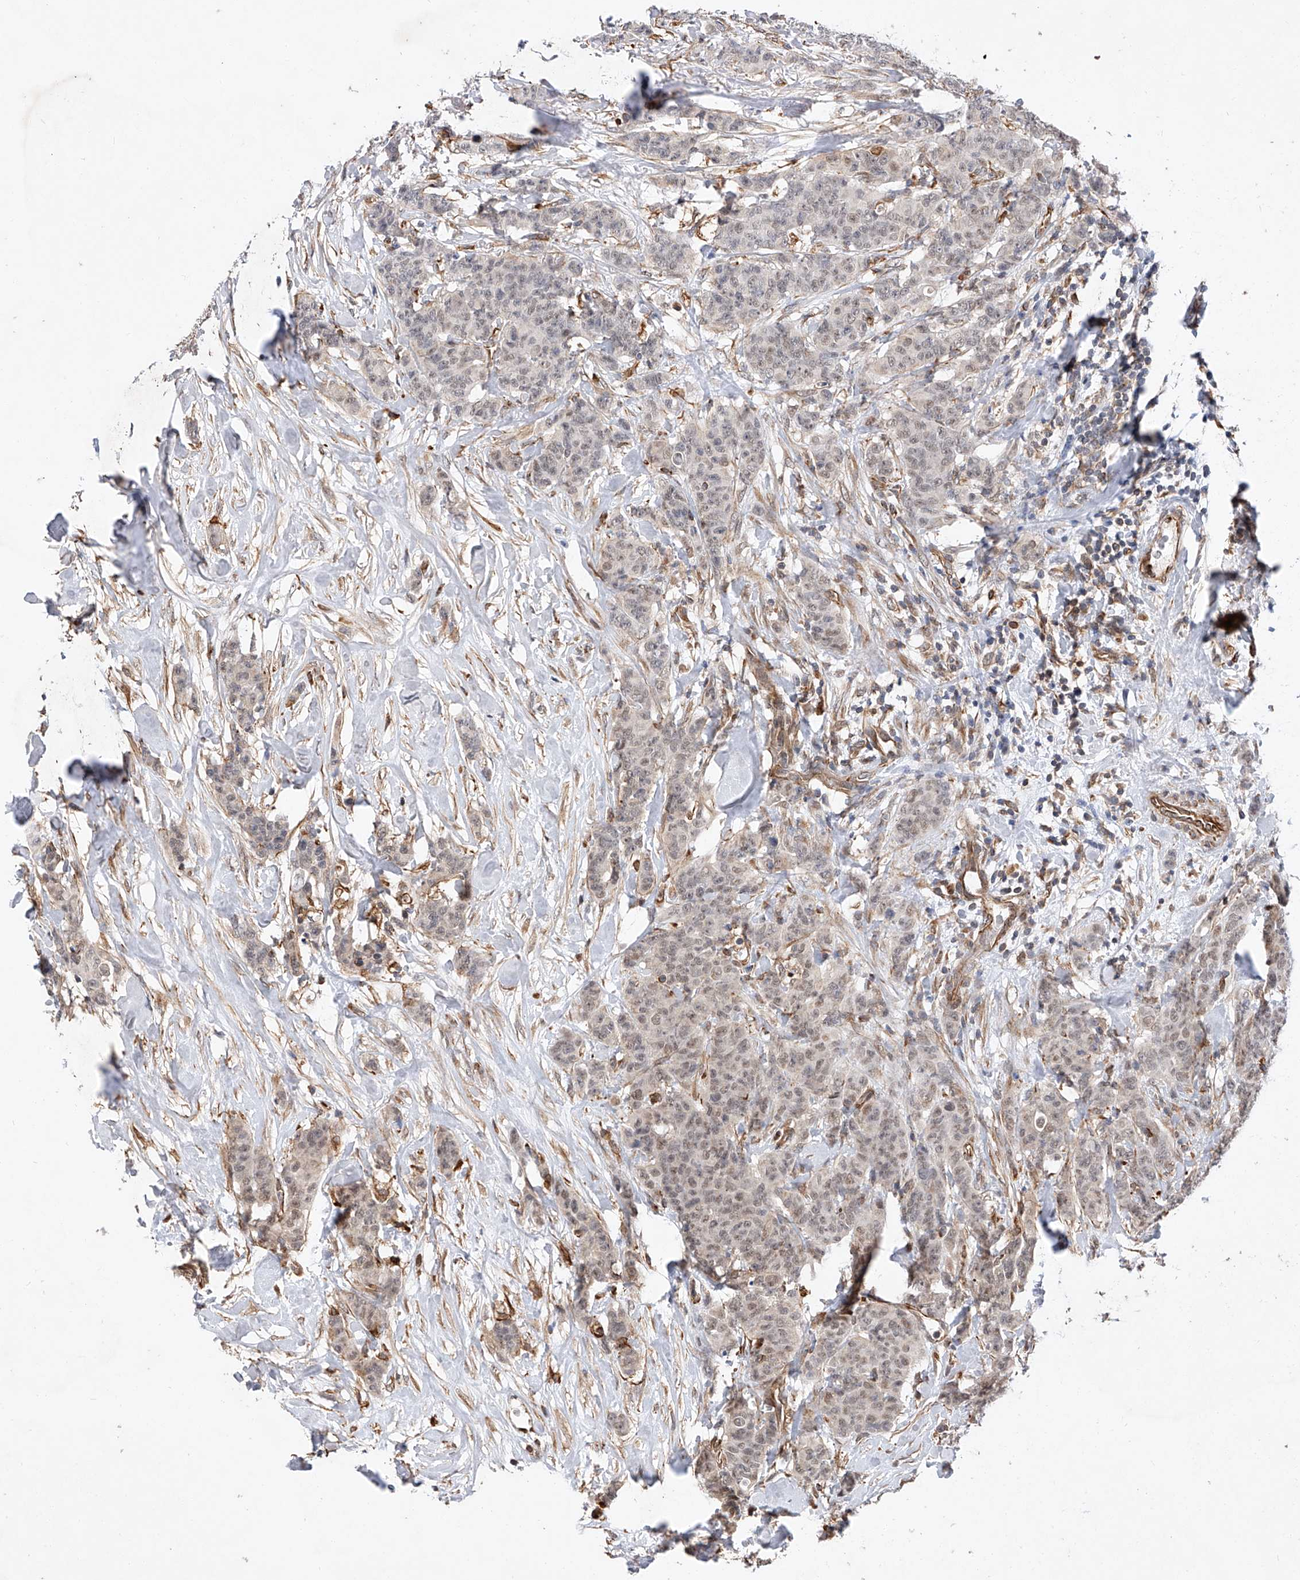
{"staining": {"intensity": "weak", "quantity": "25%-75%", "location": "nuclear"}, "tissue": "breast cancer", "cell_type": "Tumor cells", "image_type": "cancer", "snomed": [{"axis": "morphology", "description": "Duct carcinoma"}, {"axis": "topography", "description": "Breast"}], "caption": "Immunohistochemistry histopathology image of breast invasive ductal carcinoma stained for a protein (brown), which demonstrates low levels of weak nuclear expression in approximately 25%-75% of tumor cells.", "gene": "AMD1", "patient": {"sex": "female", "age": 40}}